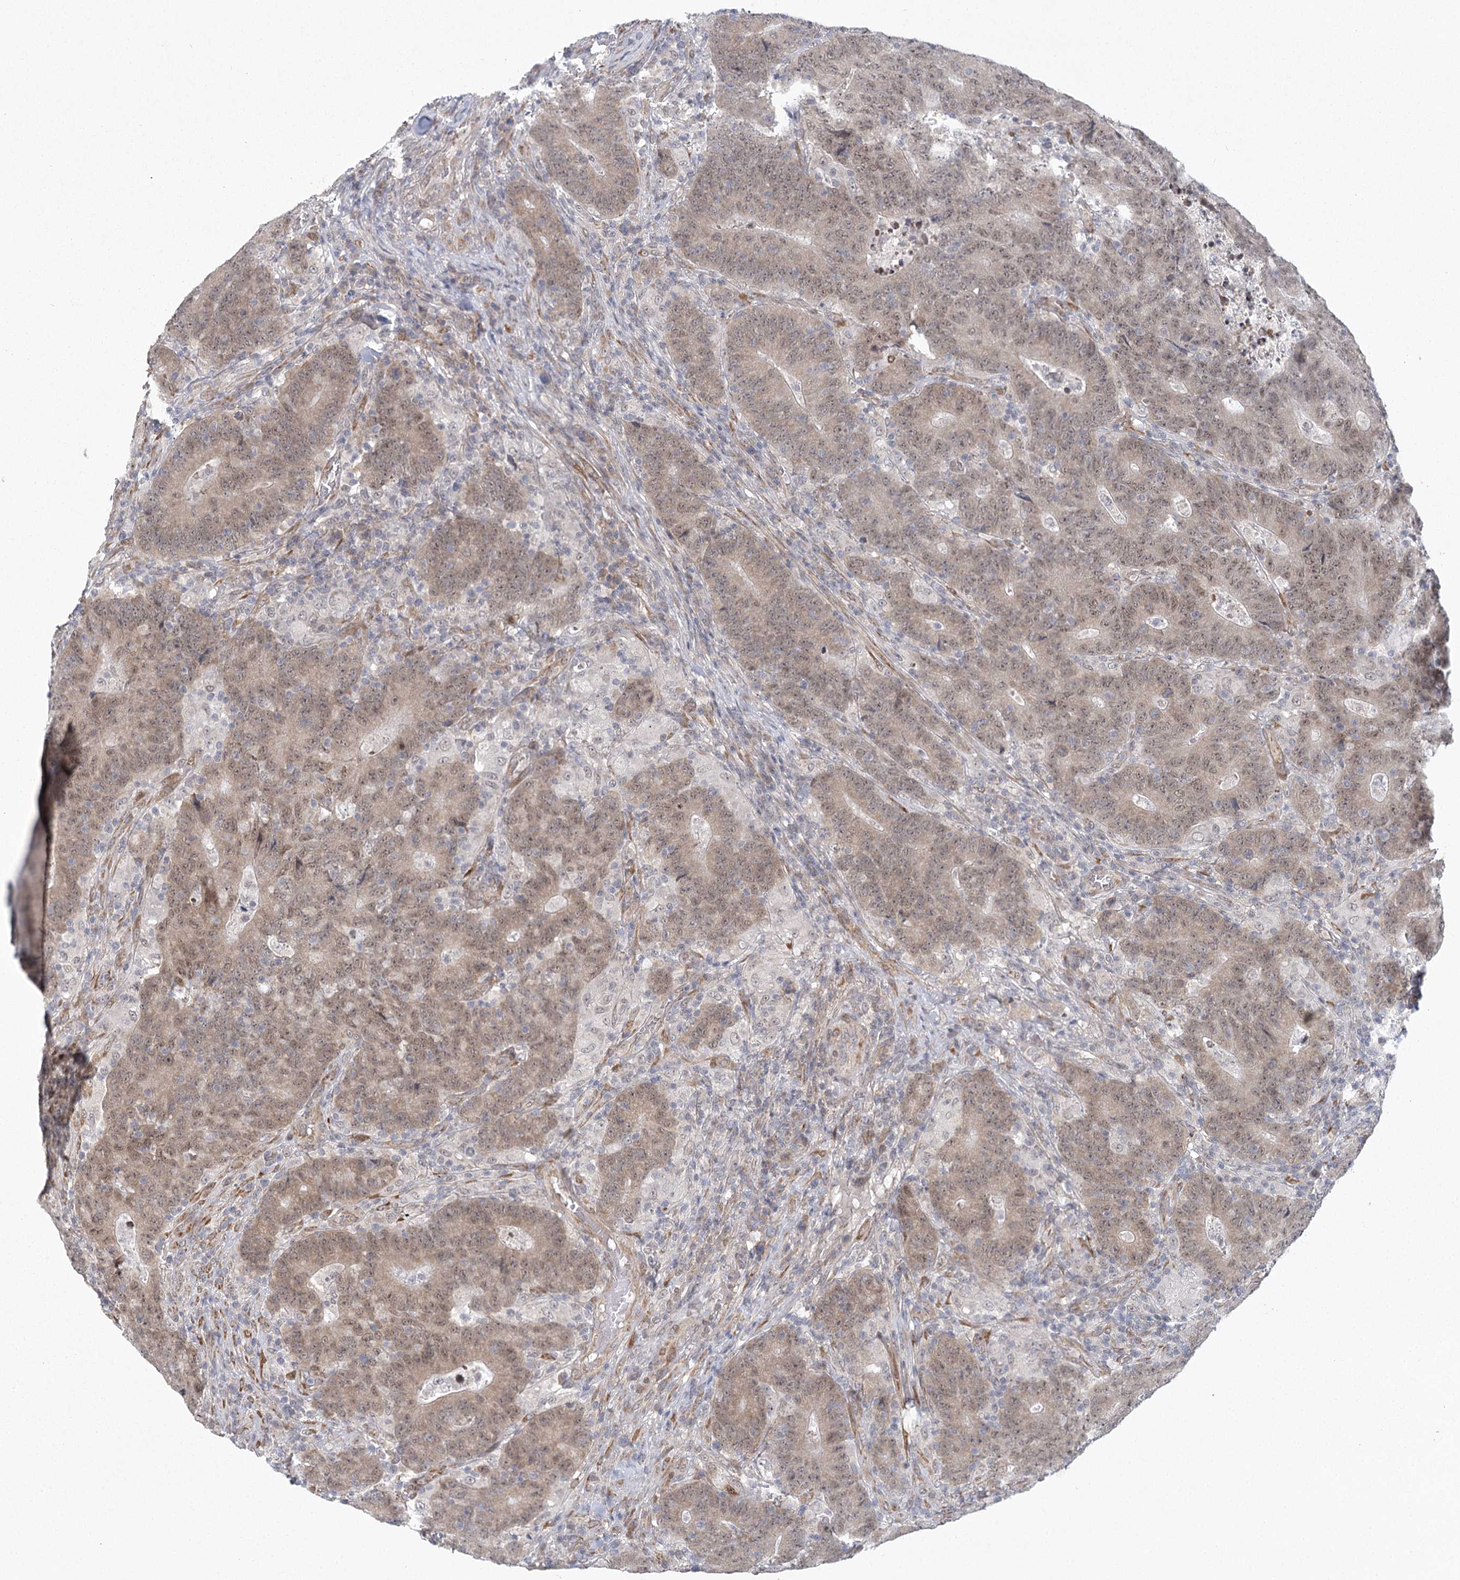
{"staining": {"intensity": "weak", "quantity": ">75%", "location": "cytoplasmic/membranous,nuclear"}, "tissue": "colorectal cancer", "cell_type": "Tumor cells", "image_type": "cancer", "snomed": [{"axis": "morphology", "description": "Normal tissue, NOS"}, {"axis": "morphology", "description": "Adenocarcinoma, NOS"}, {"axis": "topography", "description": "Colon"}], "caption": "This histopathology image demonstrates colorectal cancer (adenocarcinoma) stained with immunohistochemistry (IHC) to label a protein in brown. The cytoplasmic/membranous and nuclear of tumor cells show weak positivity for the protein. Nuclei are counter-stained blue.", "gene": "MED28", "patient": {"sex": "female", "age": 75}}